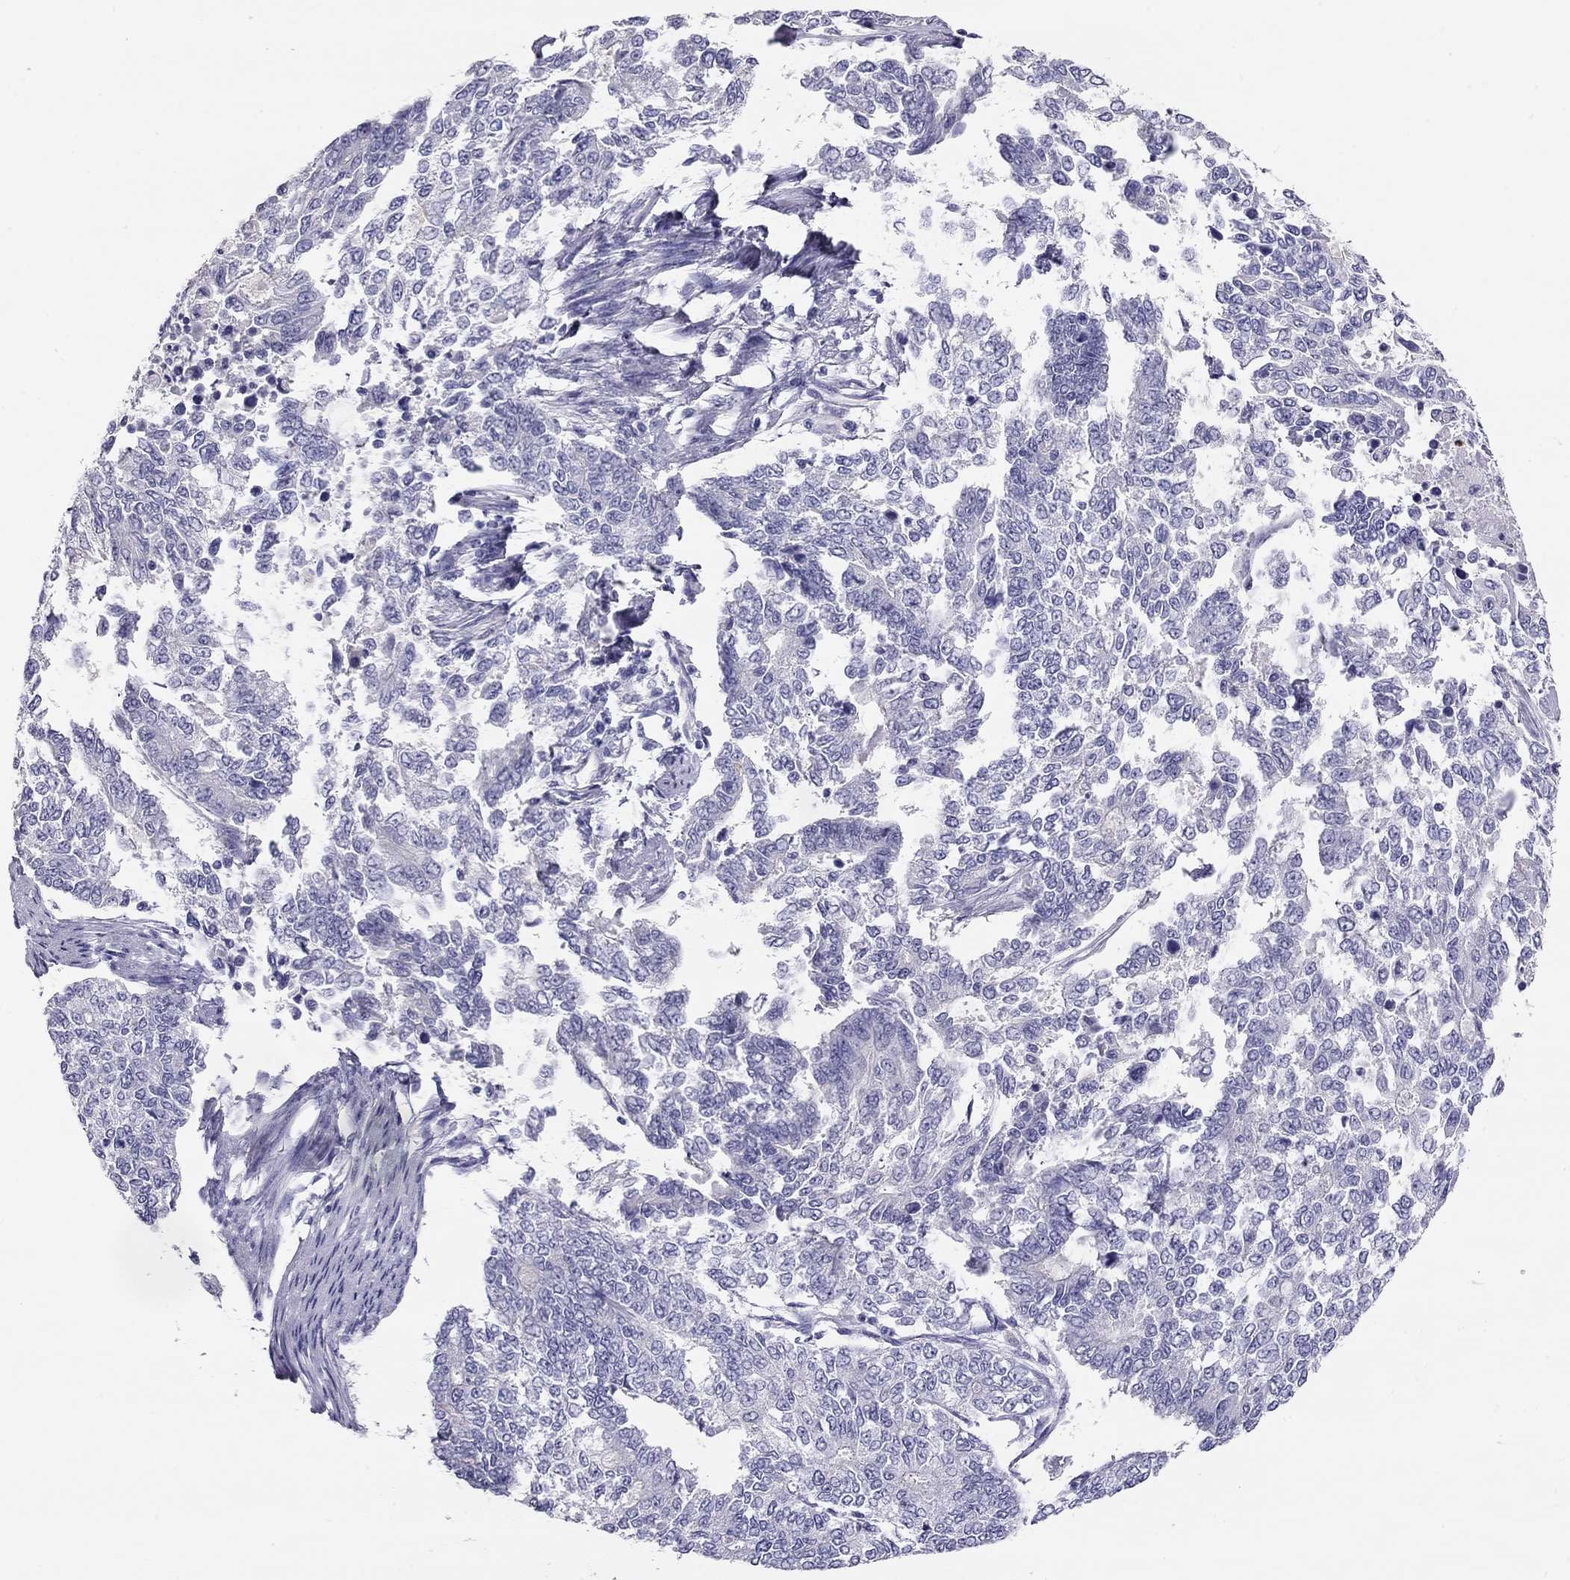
{"staining": {"intensity": "negative", "quantity": "none", "location": "none"}, "tissue": "endometrial cancer", "cell_type": "Tumor cells", "image_type": "cancer", "snomed": [{"axis": "morphology", "description": "Adenocarcinoma, NOS"}, {"axis": "topography", "description": "Uterus"}], "caption": "Immunohistochemistry (IHC) image of neoplastic tissue: human endometrial cancer (adenocarcinoma) stained with DAB displays no significant protein expression in tumor cells. (IHC, brightfield microscopy, high magnification).", "gene": "KCNV2", "patient": {"sex": "female", "age": 59}}